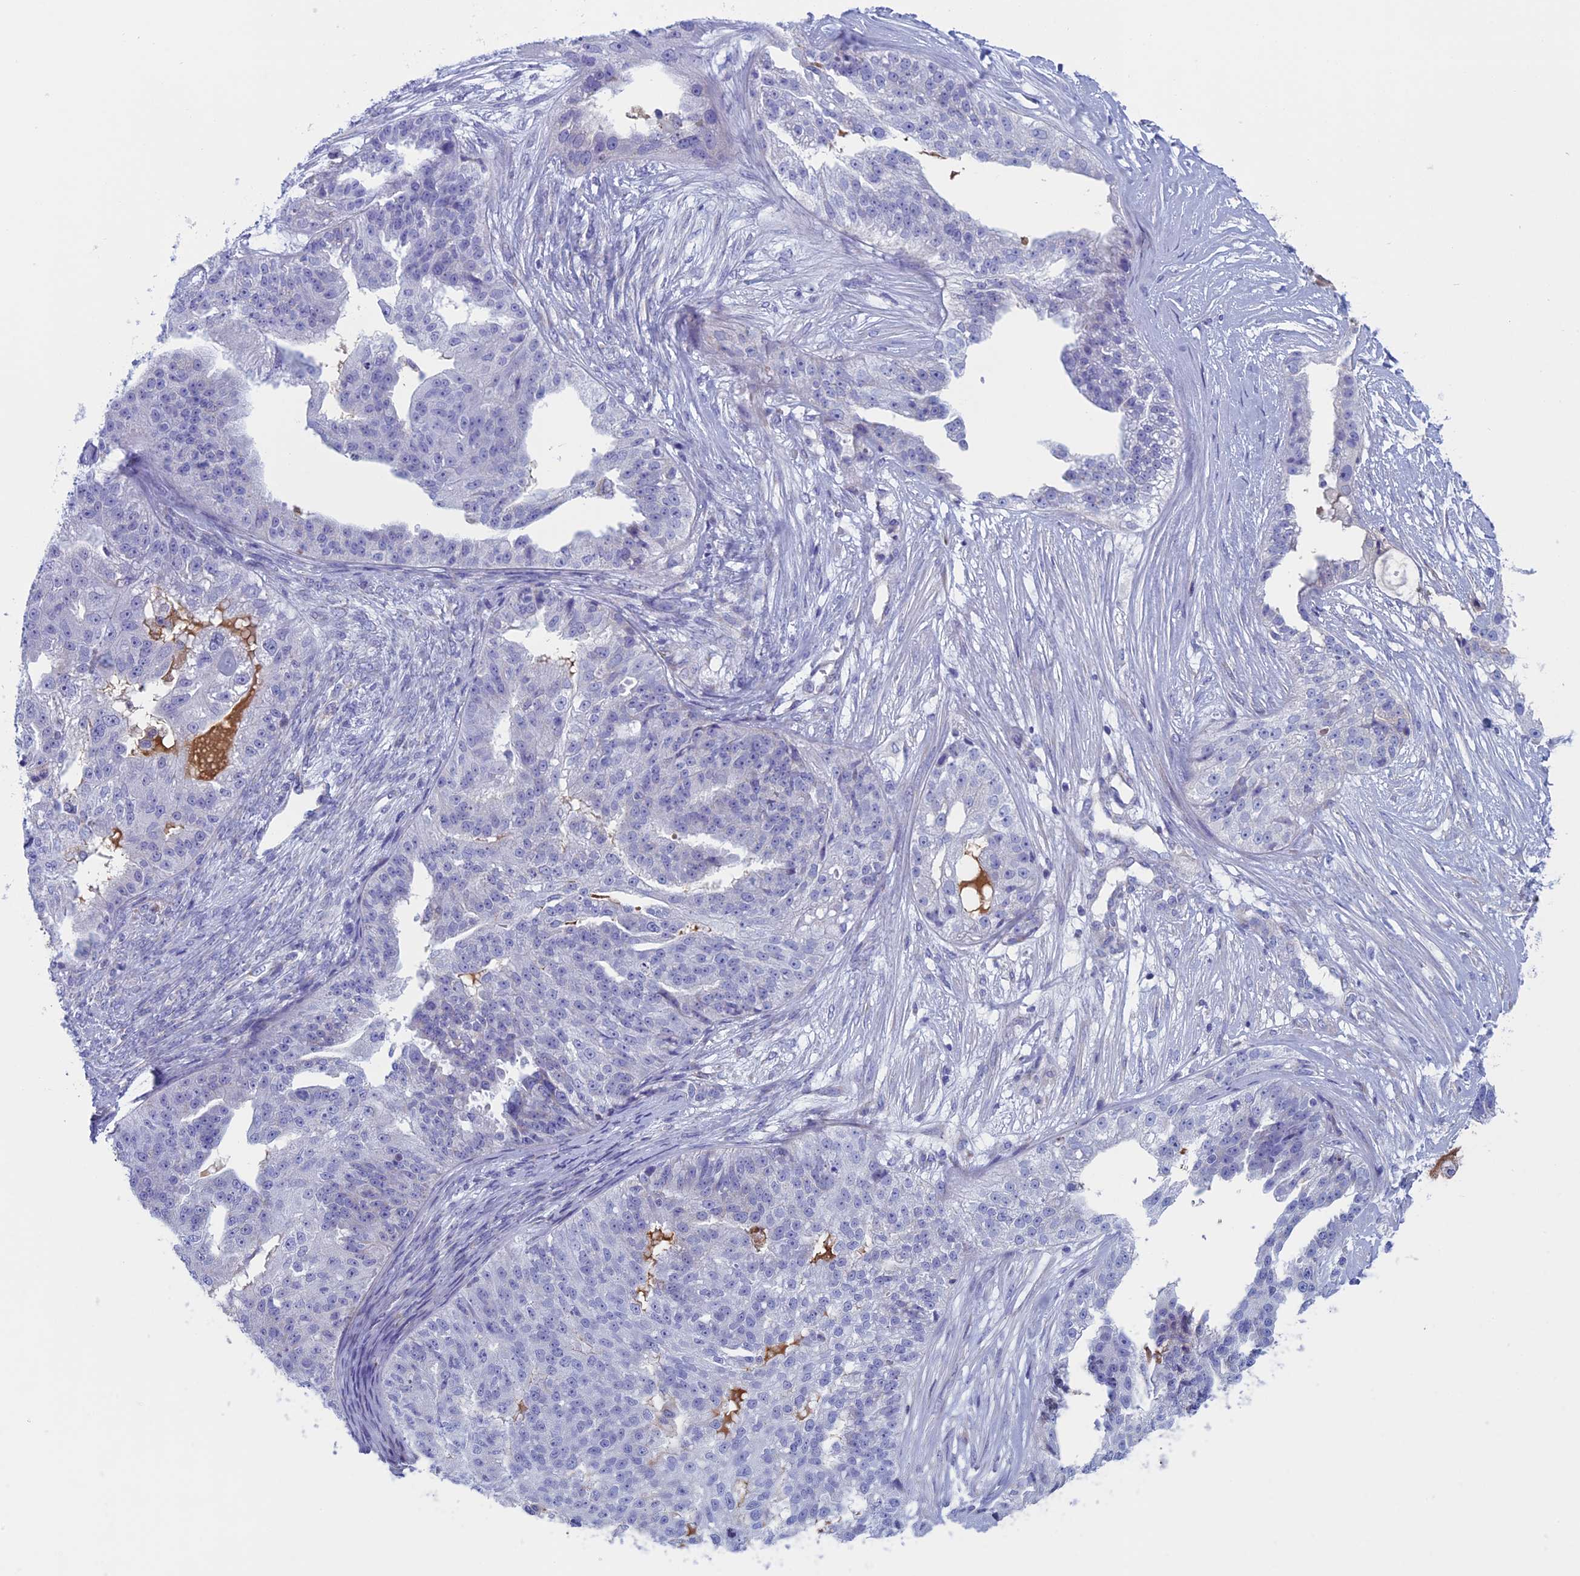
{"staining": {"intensity": "negative", "quantity": "none", "location": "none"}, "tissue": "ovarian cancer", "cell_type": "Tumor cells", "image_type": "cancer", "snomed": [{"axis": "morphology", "description": "Cystadenocarcinoma, serous, NOS"}, {"axis": "topography", "description": "Ovary"}], "caption": "Ovarian cancer (serous cystadenocarcinoma) stained for a protein using immunohistochemistry (IHC) displays no positivity tumor cells.", "gene": "NDUFB9", "patient": {"sex": "female", "age": 58}}